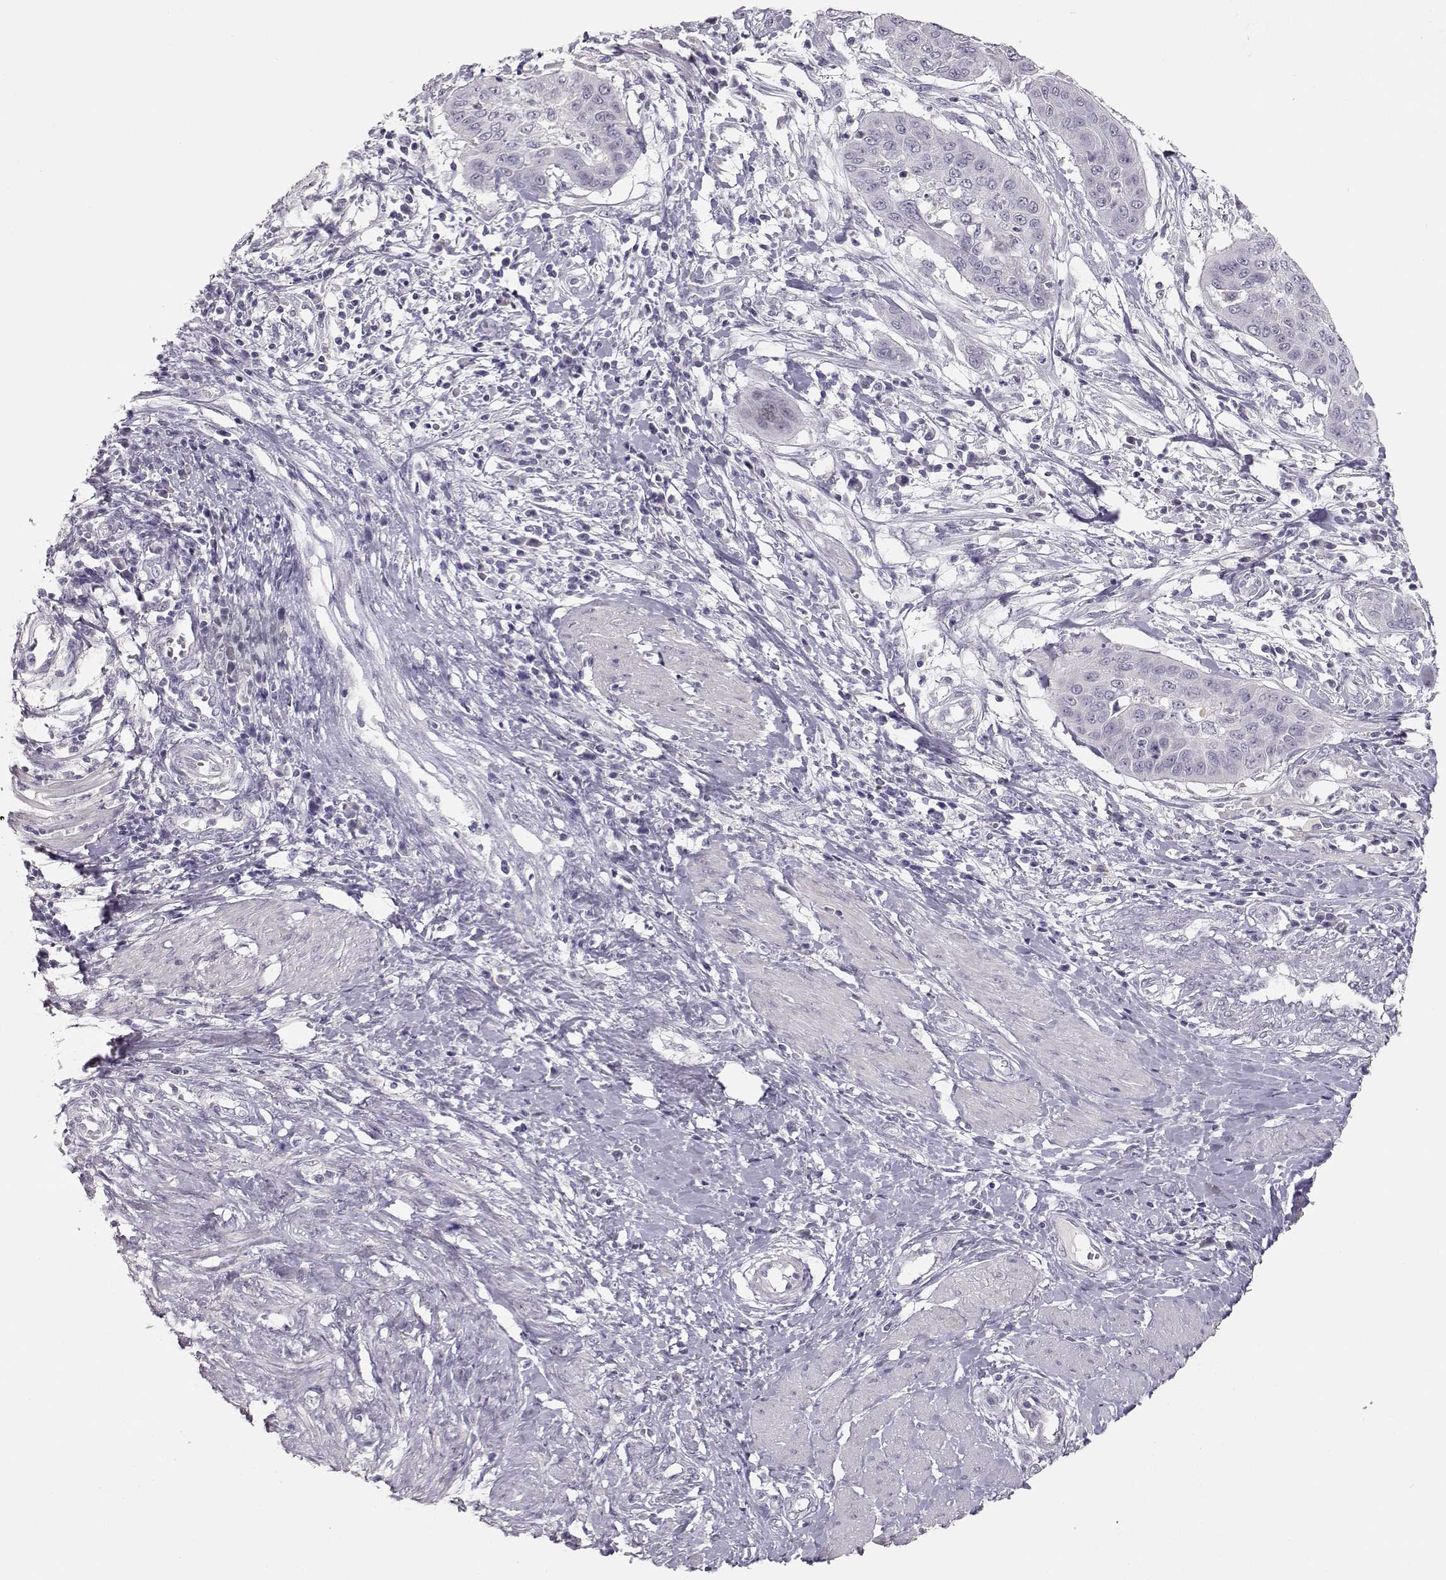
{"staining": {"intensity": "negative", "quantity": "none", "location": "none"}, "tissue": "cervical cancer", "cell_type": "Tumor cells", "image_type": "cancer", "snomed": [{"axis": "morphology", "description": "Squamous cell carcinoma, NOS"}, {"axis": "topography", "description": "Cervix"}], "caption": "Human cervical cancer (squamous cell carcinoma) stained for a protein using IHC shows no positivity in tumor cells.", "gene": "TKTL1", "patient": {"sex": "female", "age": 39}}